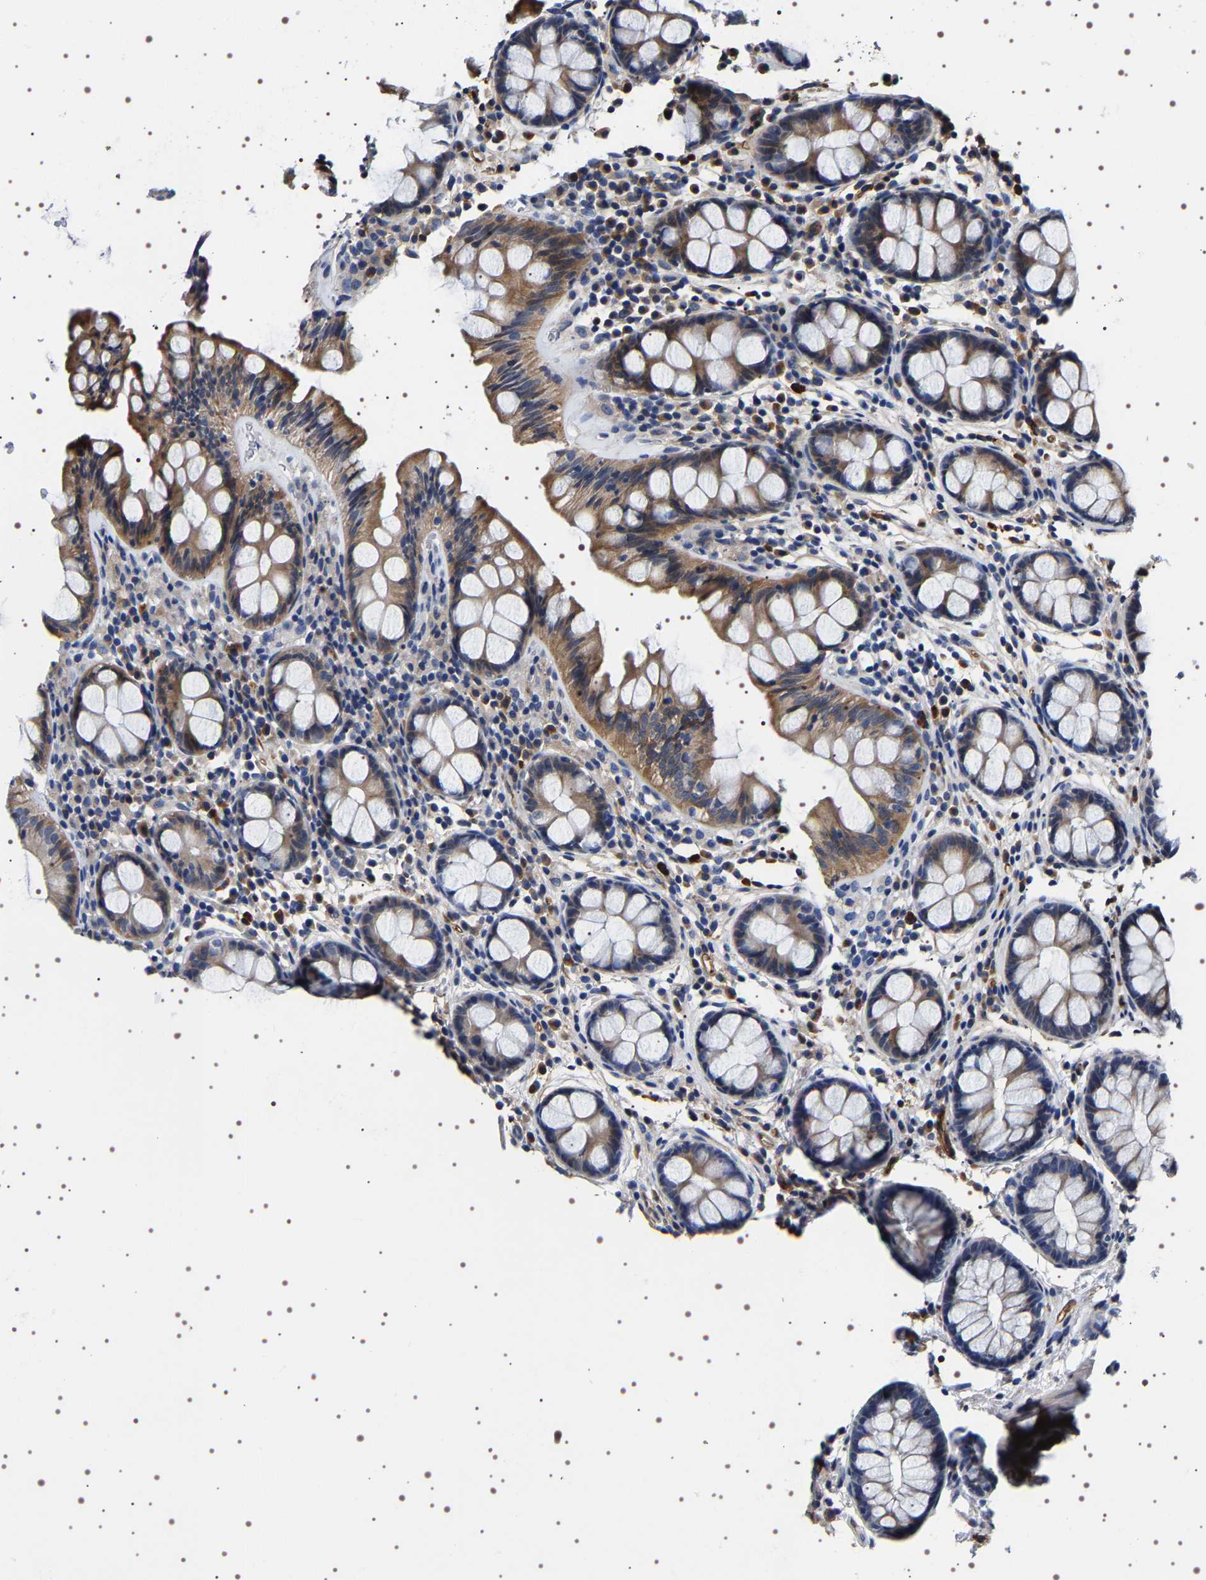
{"staining": {"intensity": "moderate", "quantity": ">75%", "location": "cytoplasmic/membranous"}, "tissue": "colon", "cell_type": "Endothelial cells", "image_type": "normal", "snomed": [{"axis": "morphology", "description": "Normal tissue, NOS"}, {"axis": "topography", "description": "Colon"}], "caption": "There is medium levels of moderate cytoplasmic/membranous staining in endothelial cells of normal colon, as demonstrated by immunohistochemical staining (brown color).", "gene": "ALPL", "patient": {"sex": "female", "age": 80}}